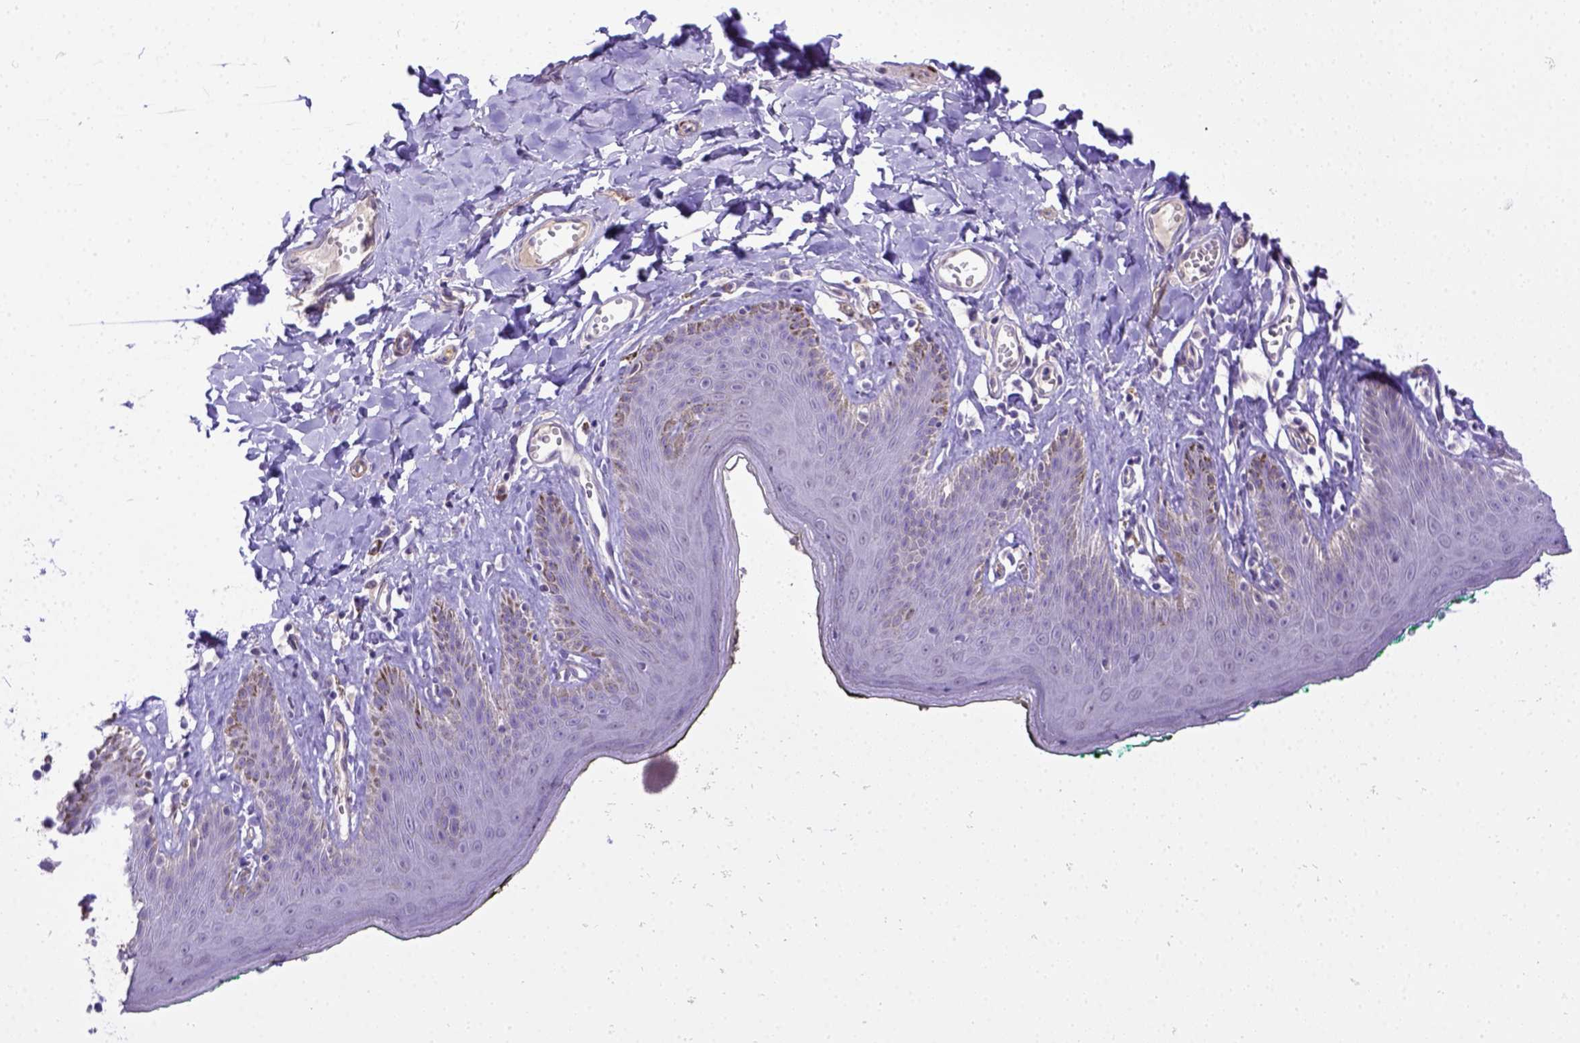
{"staining": {"intensity": "moderate", "quantity": "<25%", "location": "cytoplasmic/membranous"}, "tissue": "skin", "cell_type": "Epidermal cells", "image_type": "normal", "snomed": [{"axis": "morphology", "description": "Normal tissue, NOS"}, {"axis": "topography", "description": "Vulva"}, {"axis": "topography", "description": "Peripheral nerve tissue"}], "caption": "IHC (DAB) staining of normal skin demonstrates moderate cytoplasmic/membranous protein expression in about <25% of epidermal cells. The staining is performed using DAB (3,3'-diaminobenzidine) brown chromogen to label protein expression. The nuclei are counter-stained blue using hematoxylin.", "gene": "BTN1A1", "patient": {"sex": "female", "age": 66}}